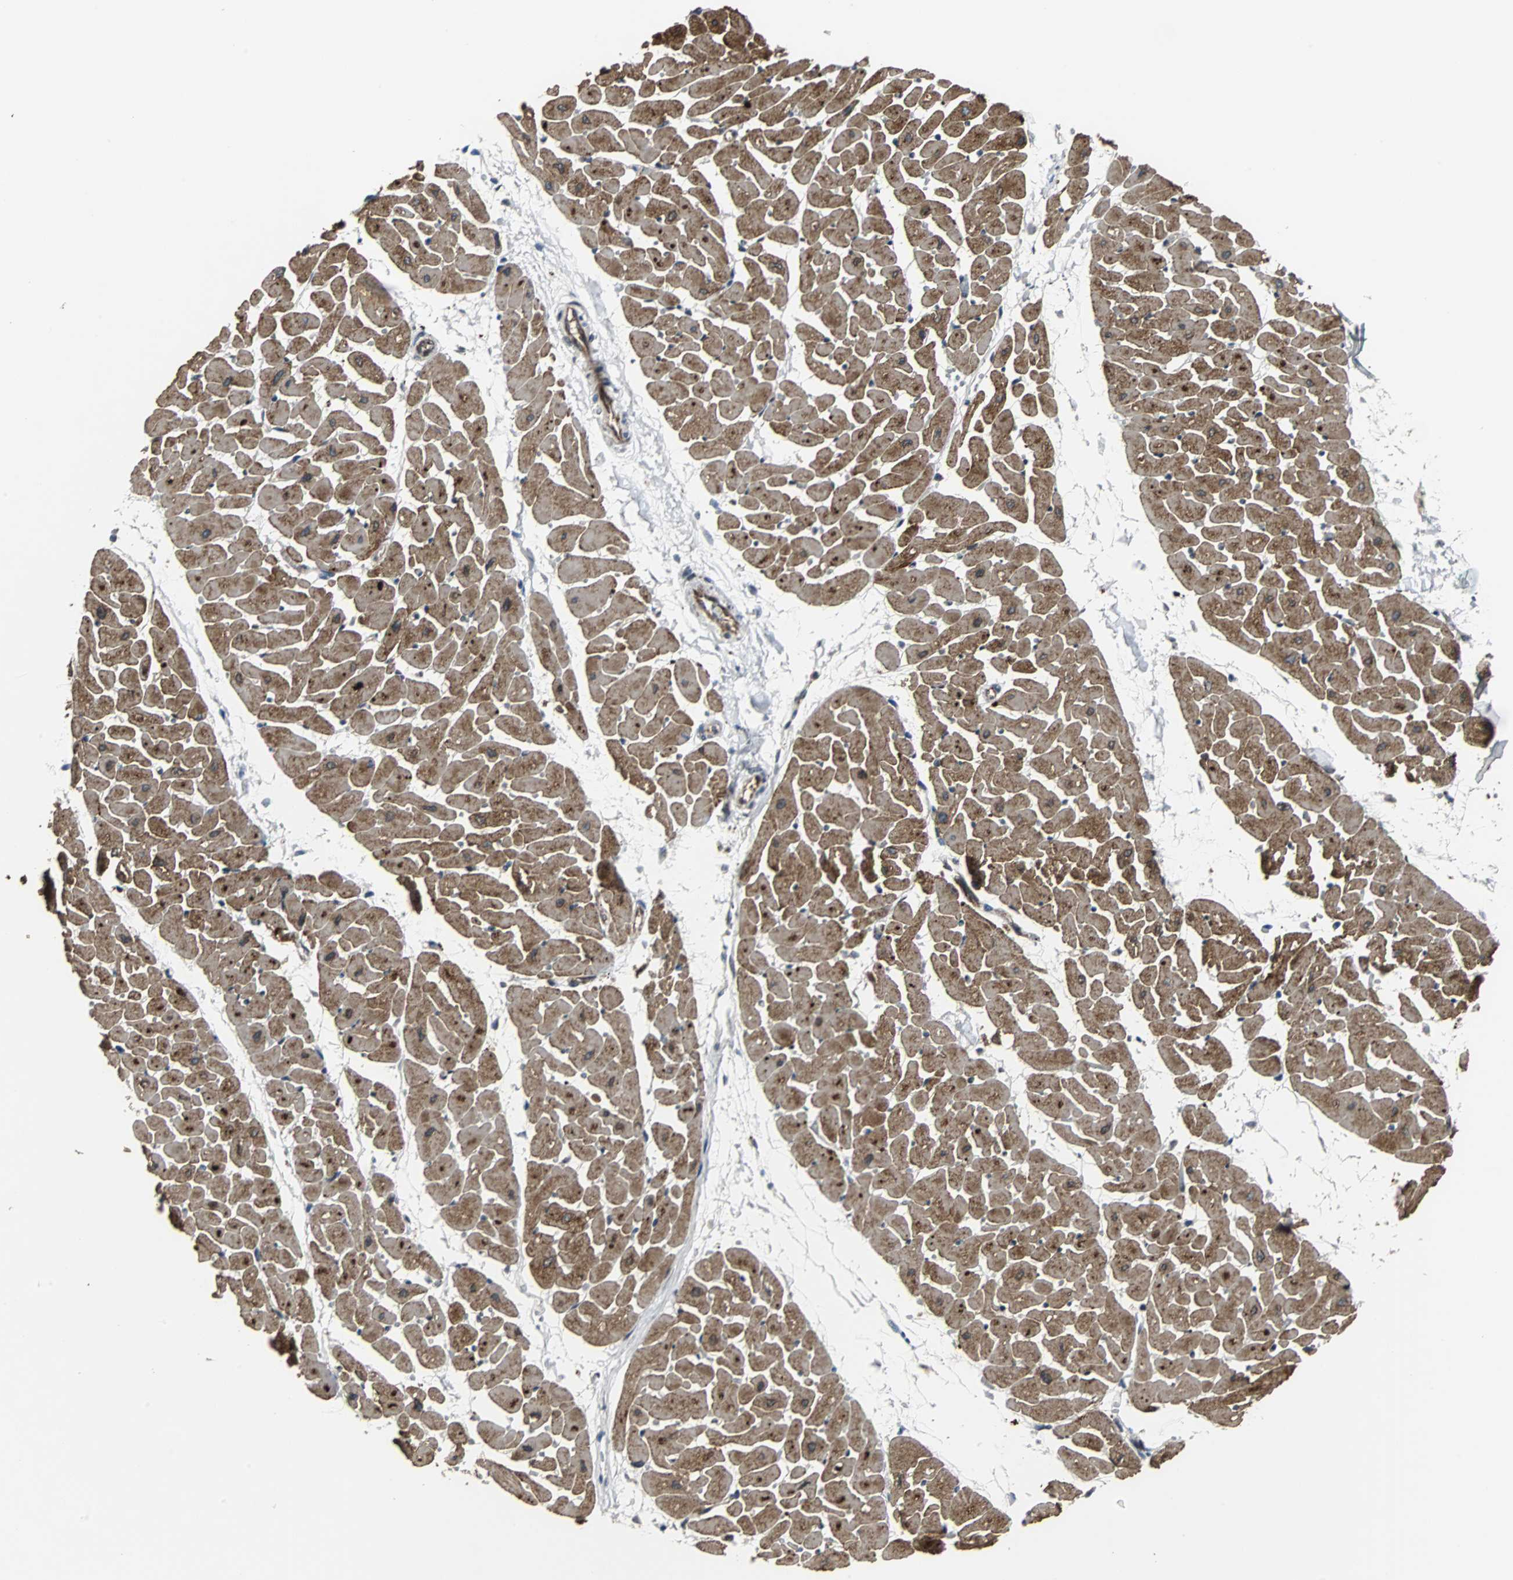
{"staining": {"intensity": "strong", "quantity": ">75%", "location": "cytoplasmic/membranous"}, "tissue": "heart muscle", "cell_type": "Cardiomyocytes", "image_type": "normal", "snomed": [{"axis": "morphology", "description": "Normal tissue, NOS"}, {"axis": "topography", "description": "Heart"}], "caption": "About >75% of cardiomyocytes in normal heart muscle demonstrate strong cytoplasmic/membranous protein expression as visualized by brown immunohistochemical staining.", "gene": "LSR", "patient": {"sex": "female", "age": 19}}